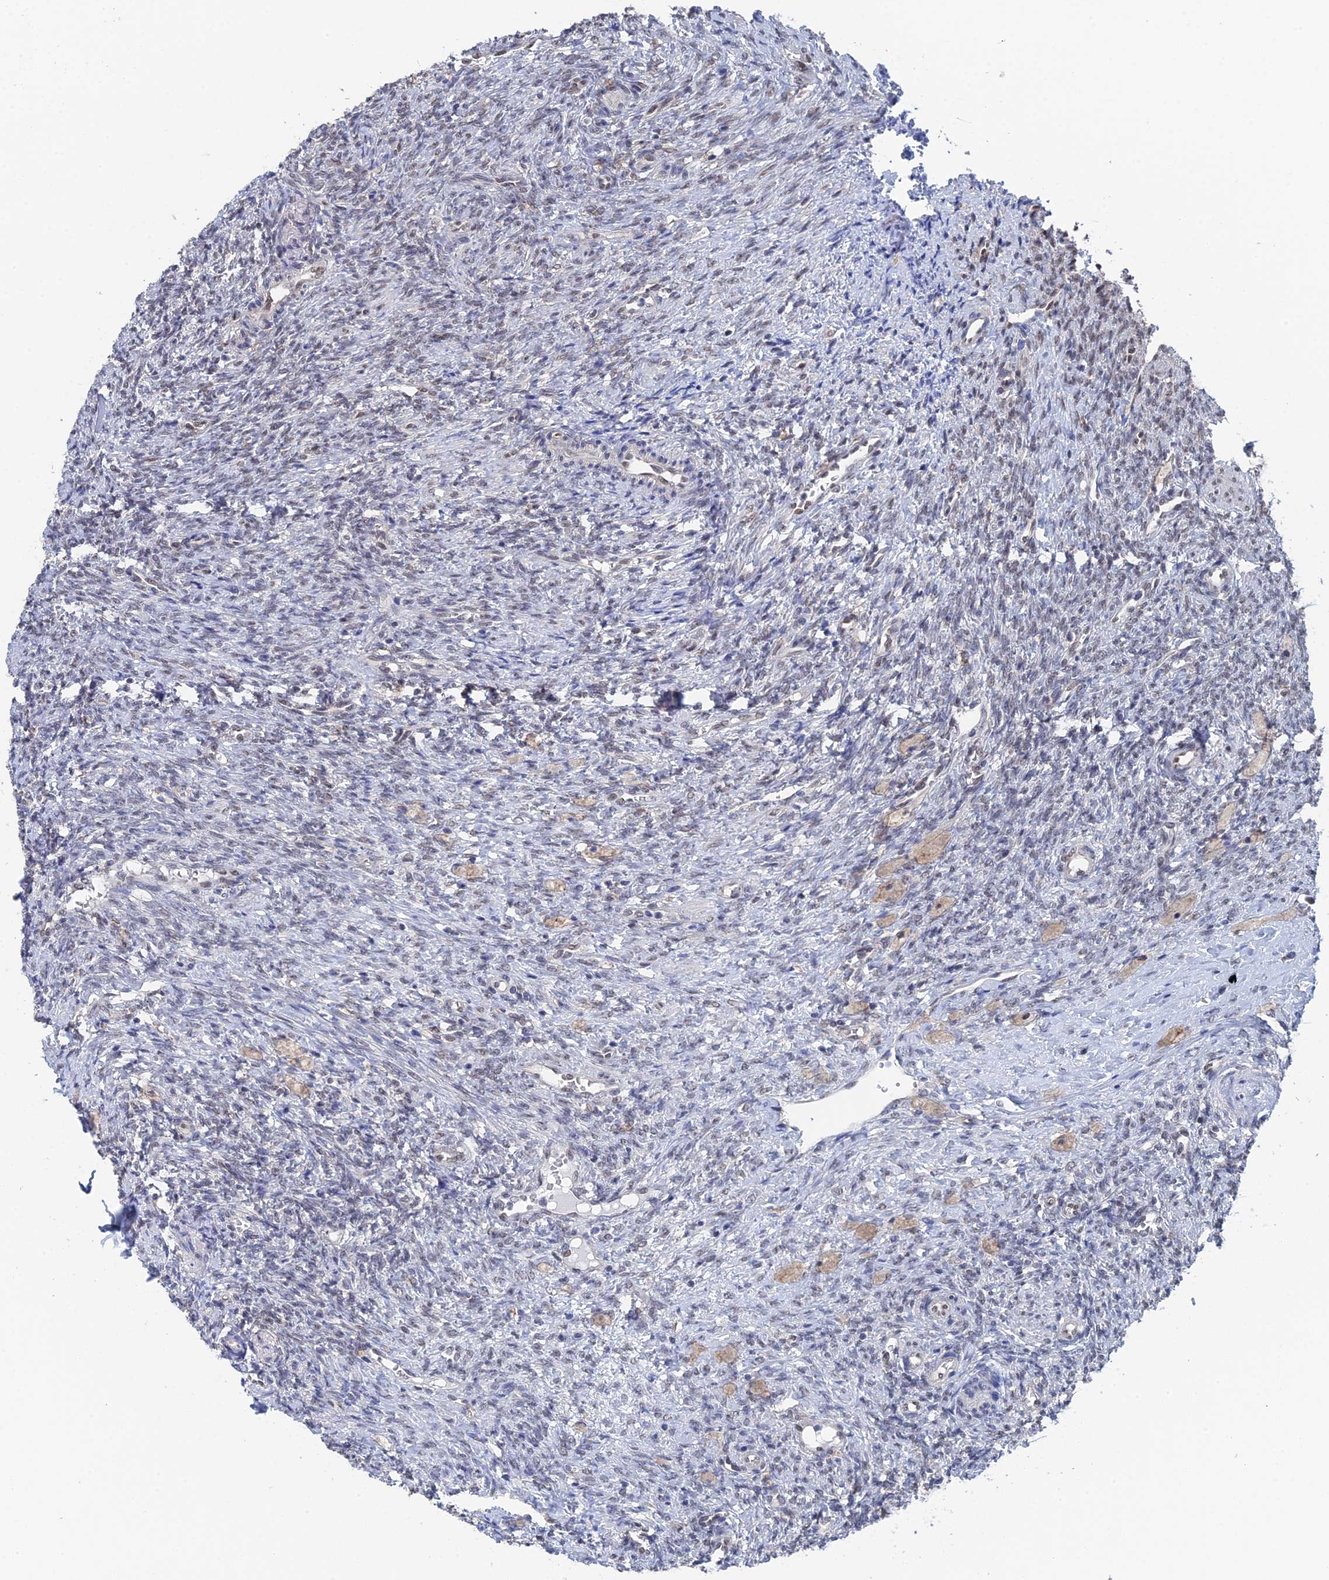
{"staining": {"intensity": "negative", "quantity": "none", "location": "none"}, "tissue": "ovary", "cell_type": "Follicle cells", "image_type": "normal", "snomed": [{"axis": "morphology", "description": "Normal tissue, NOS"}, {"axis": "topography", "description": "Ovary"}], "caption": "Follicle cells are negative for brown protein staining in benign ovary.", "gene": "TSSC4", "patient": {"sex": "female", "age": 41}}